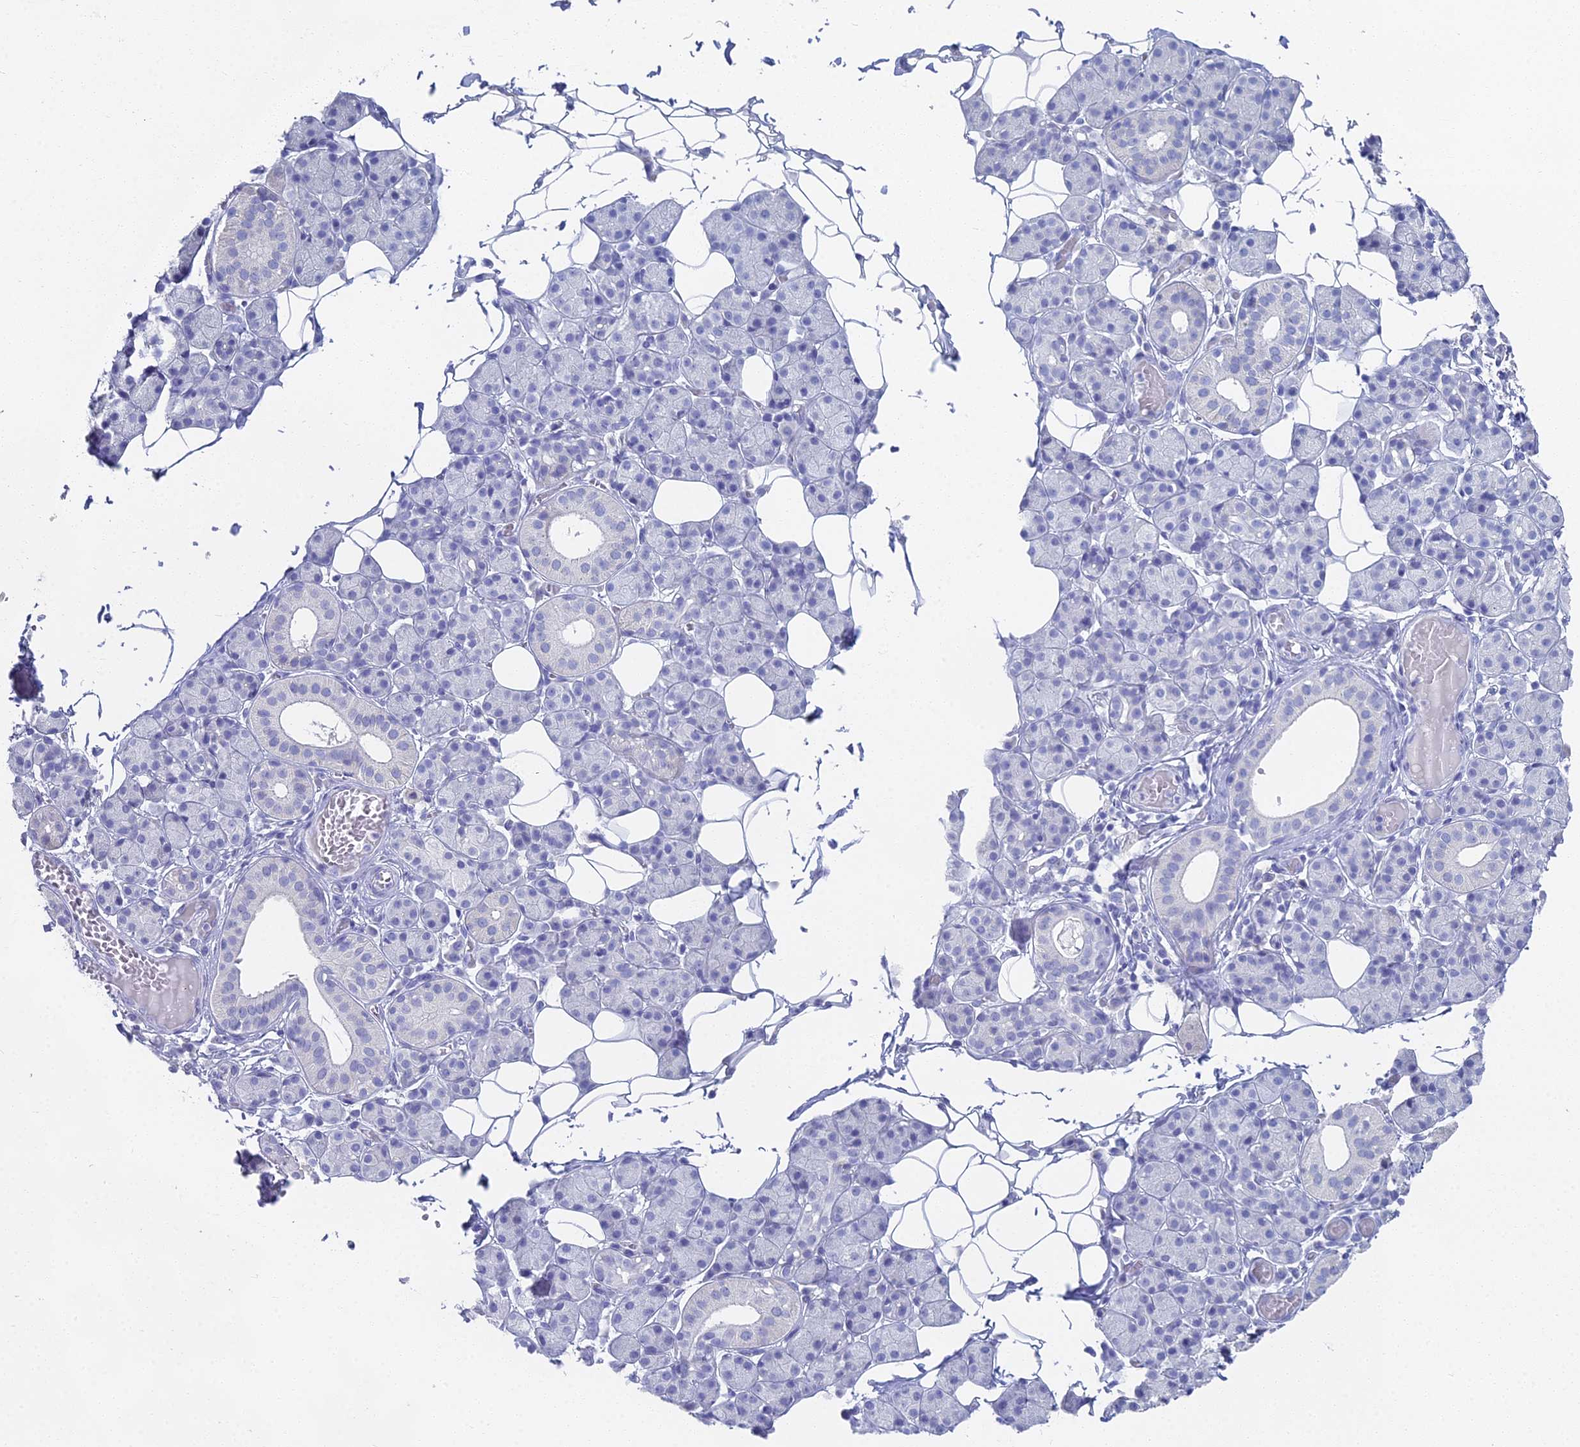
{"staining": {"intensity": "negative", "quantity": "none", "location": "none"}, "tissue": "salivary gland", "cell_type": "Glandular cells", "image_type": "normal", "snomed": [{"axis": "morphology", "description": "Normal tissue, NOS"}, {"axis": "topography", "description": "Salivary gland"}], "caption": "Protein analysis of unremarkable salivary gland shows no significant staining in glandular cells.", "gene": "ALPP", "patient": {"sex": "female", "age": 33}}